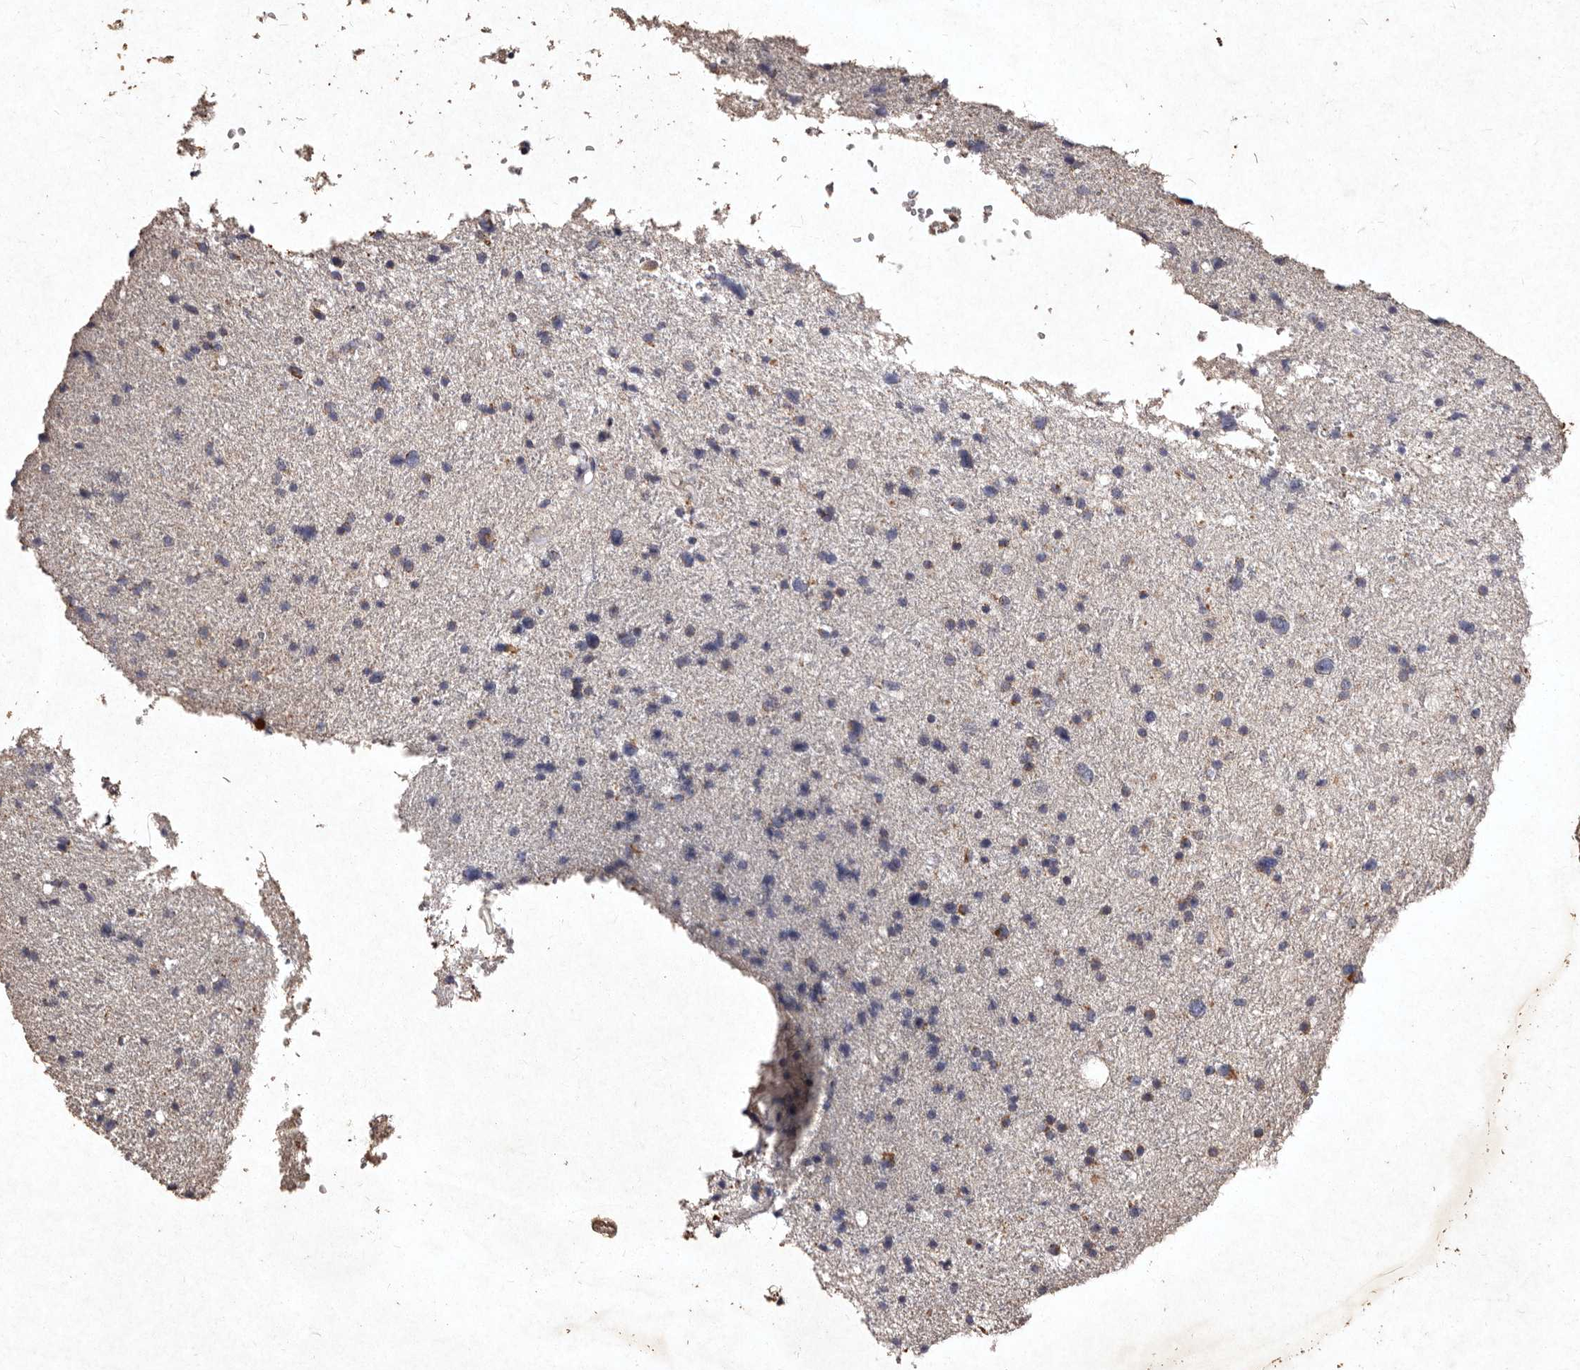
{"staining": {"intensity": "negative", "quantity": "none", "location": "none"}, "tissue": "glioma", "cell_type": "Tumor cells", "image_type": "cancer", "snomed": [{"axis": "morphology", "description": "Glioma, malignant, Low grade"}, {"axis": "topography", "description": "Brain"}], "caption": "Tumor cells show no significant protein positivity in glioma. (DAB IHC visualized using brightfield microscopy, high magnification).", "gene": "TFB1M", "patient": {"sex": "female", "age": 37}}